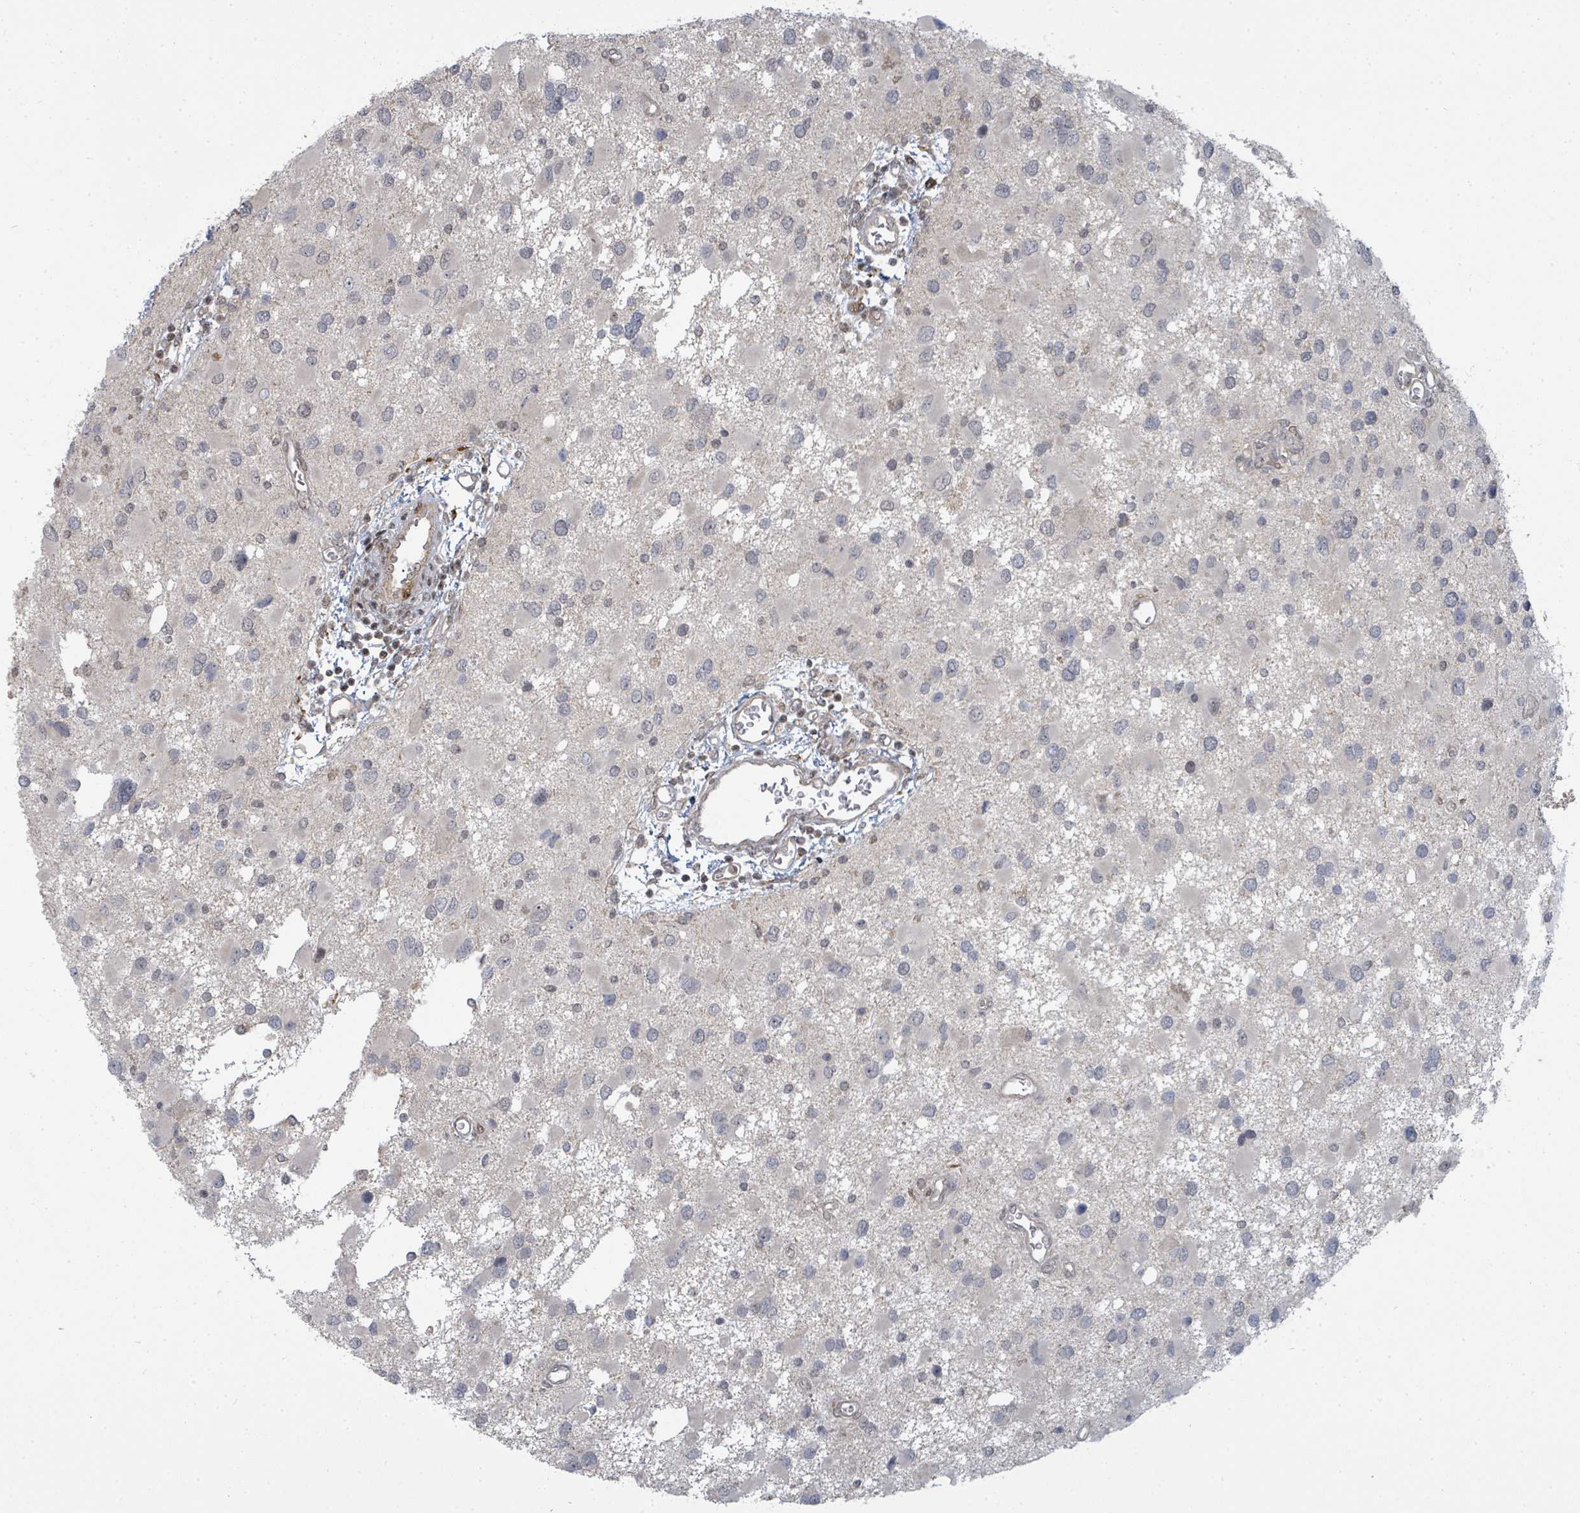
{"staining": {"intensity": "negative", "quantity": "none", "location": "none"}, "tissue": "glioma", "cell_type": "Tumor cells", "image_type": "cancer", "snomed": [{"axis": "morphology", "description": "Glioma, malignant, High grade"}, {"axis": "topography", "description": "Brain"}], "caption": "Tumor cells are negative for brown protein staining in glioma. Nuclei are stained in blue.", "gene": "PSMG2", "patient": {"sex": "male", "age": 53}}